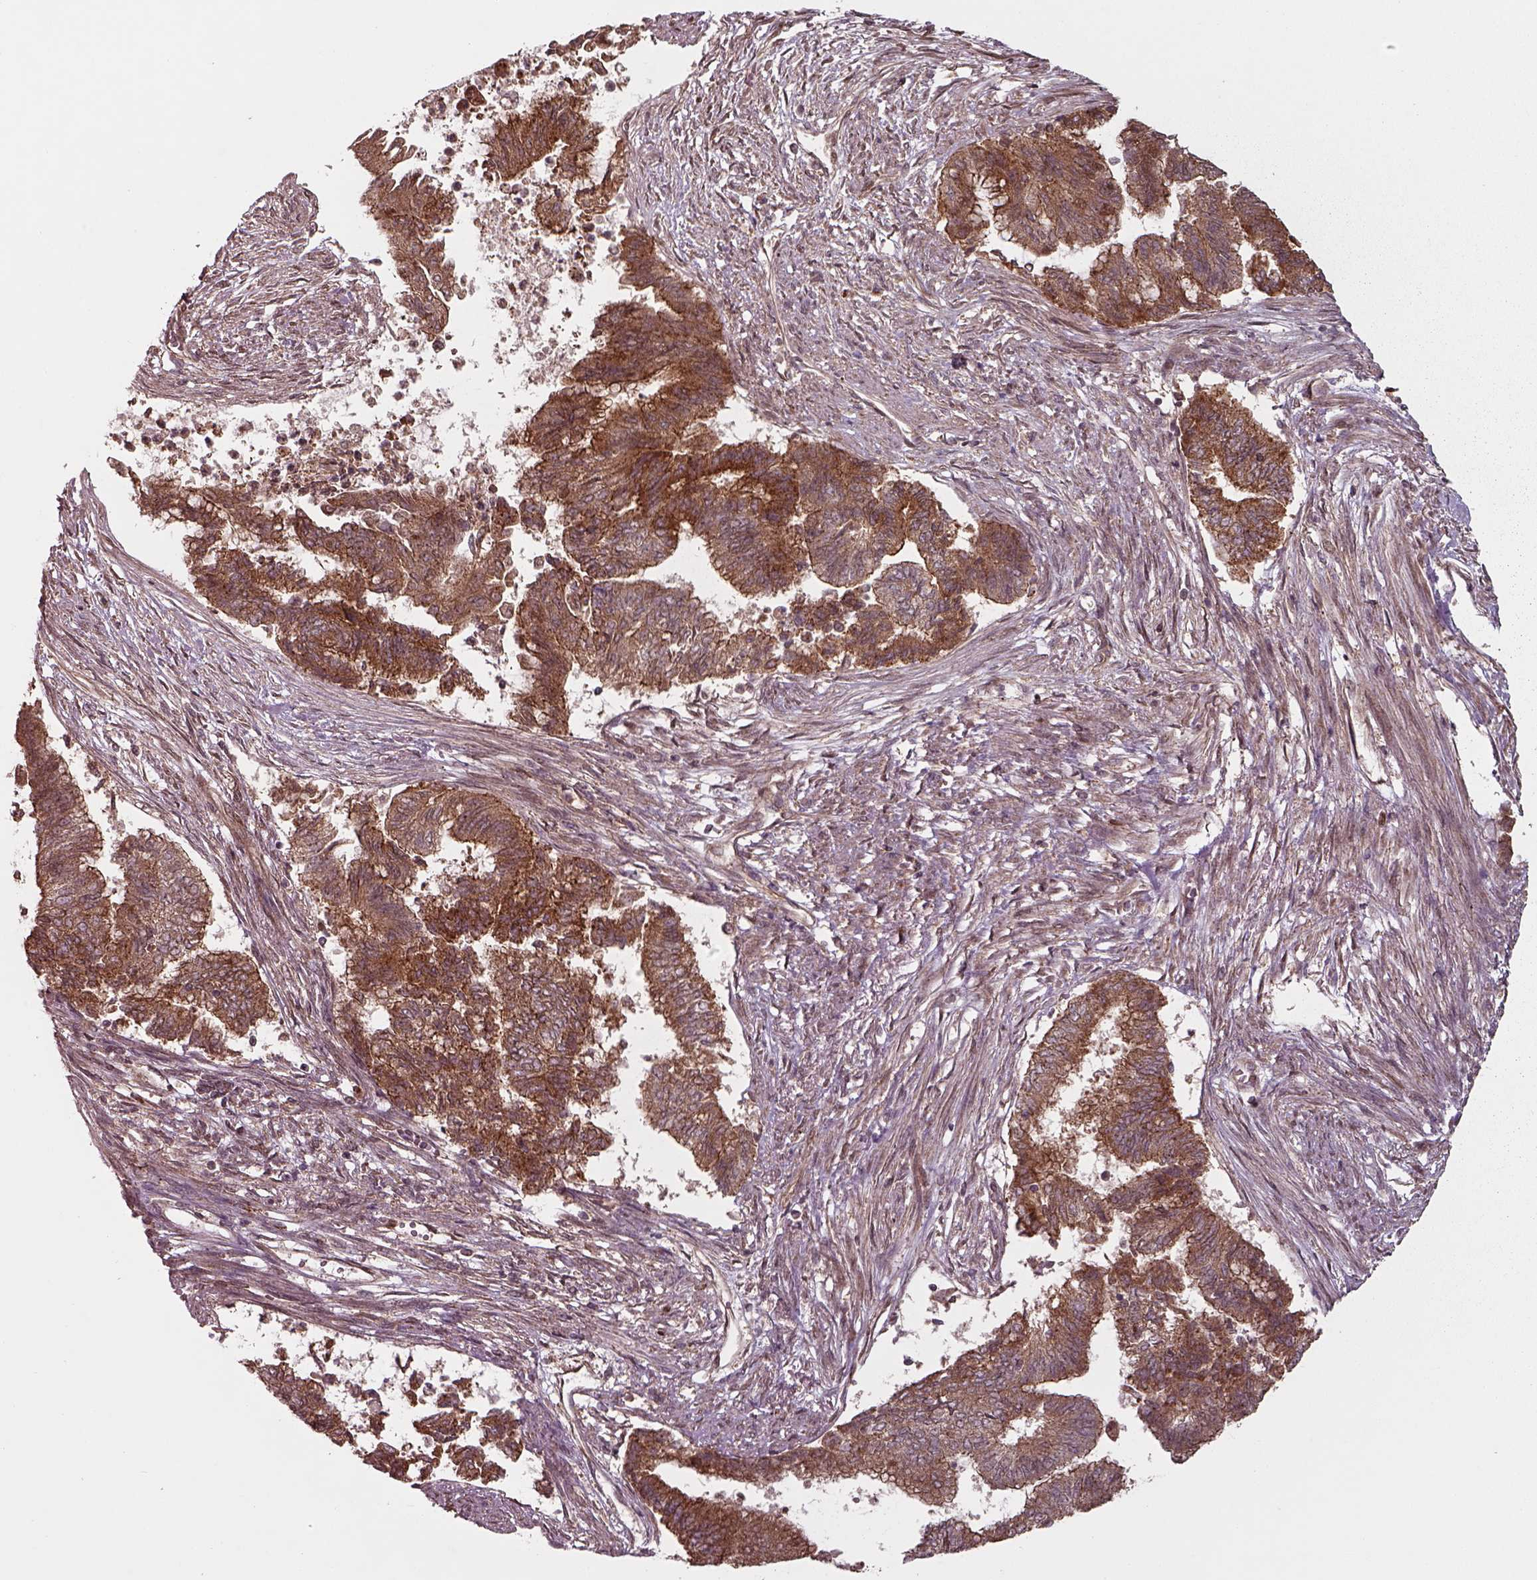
{"staining": {"intensity": "strong", "quantity": ">75%", "location": "cytoplasmic/membranous"}, "tissue": "endometrial cancer", "cell_type": "Tumor cells", "image_type": "cancer", "snomed": [{"axis": "morphology", "description": "Adenocarcinoma, NOS"}, {"axis": "topography", "description": "Endometrium"}], "caption": "Adenocarcinoma (endometrial) tissue reveals strong cytoplasmic/membranous staining in about >75% of tumor cells, visualized by immunohistochemistry.", "gene": "CHMP3", "patient": {"sex": "female", "age": 65}}